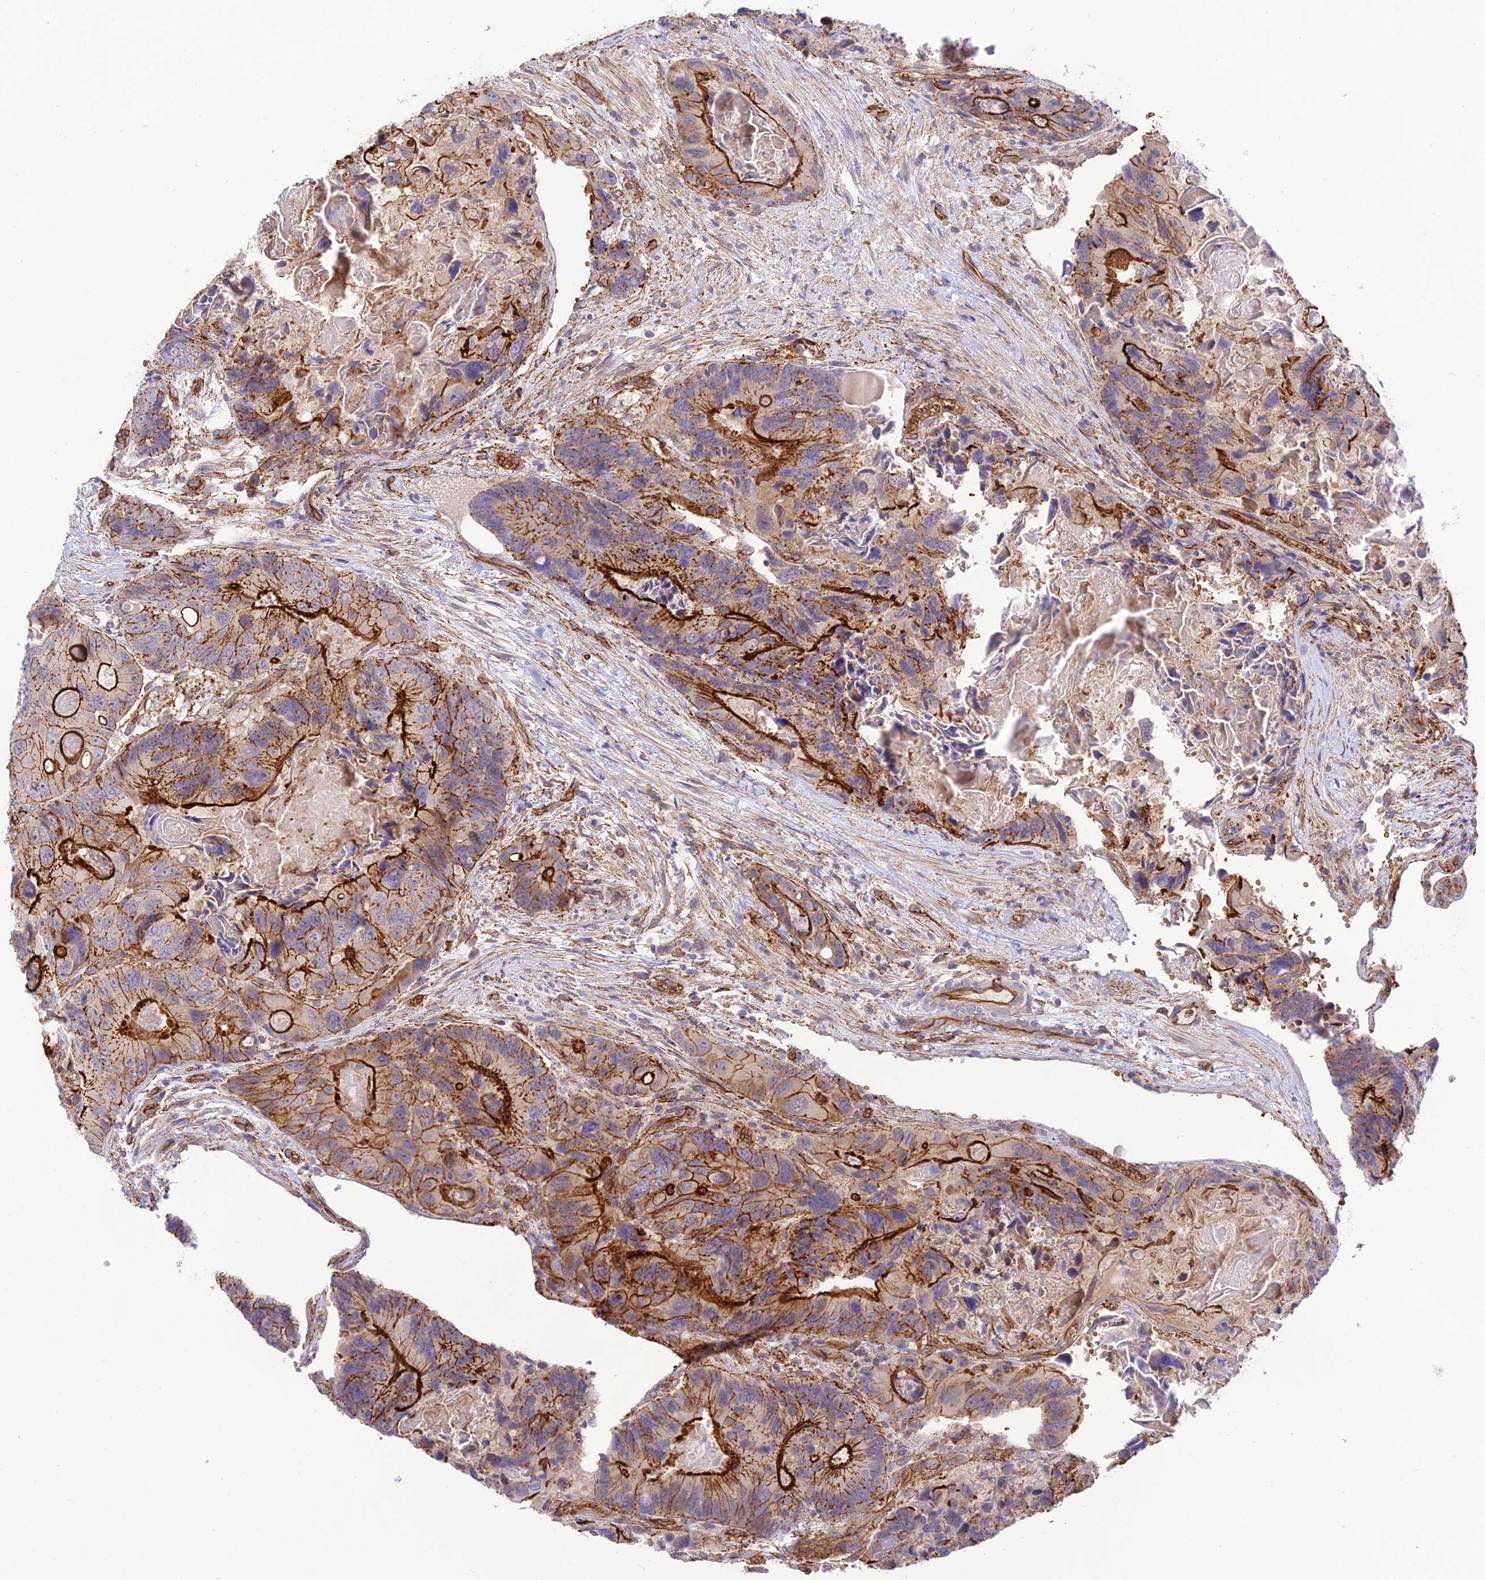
{"staining": {"intensity": "strong", "quantity": "25%-75%", "location": "cytoplasmic/membranous"}, "tissue": "colorectal cancer", "cell_type": "Tumor cells", "image_type": "cancer", "snomed": [{"axis": "morphology", "description": "Adenocarcinoma, NOS"}, {"axis": "topography", "description": "Colon"}], "caption": "Immunohistochemistry staining of colorectal cancer, which displays high levels of strong cytoplasmic/membranous expression in approximately 25%-75% of tumor cells indicating strong cytoplasmic/membranous protein expression. The staining was performed using DAB (brown) for protein detection and nuclei were counterstained in hematoxylin (blue).", "gene": "YPEL5", "patient": {"sex": "male", "age": 84}}